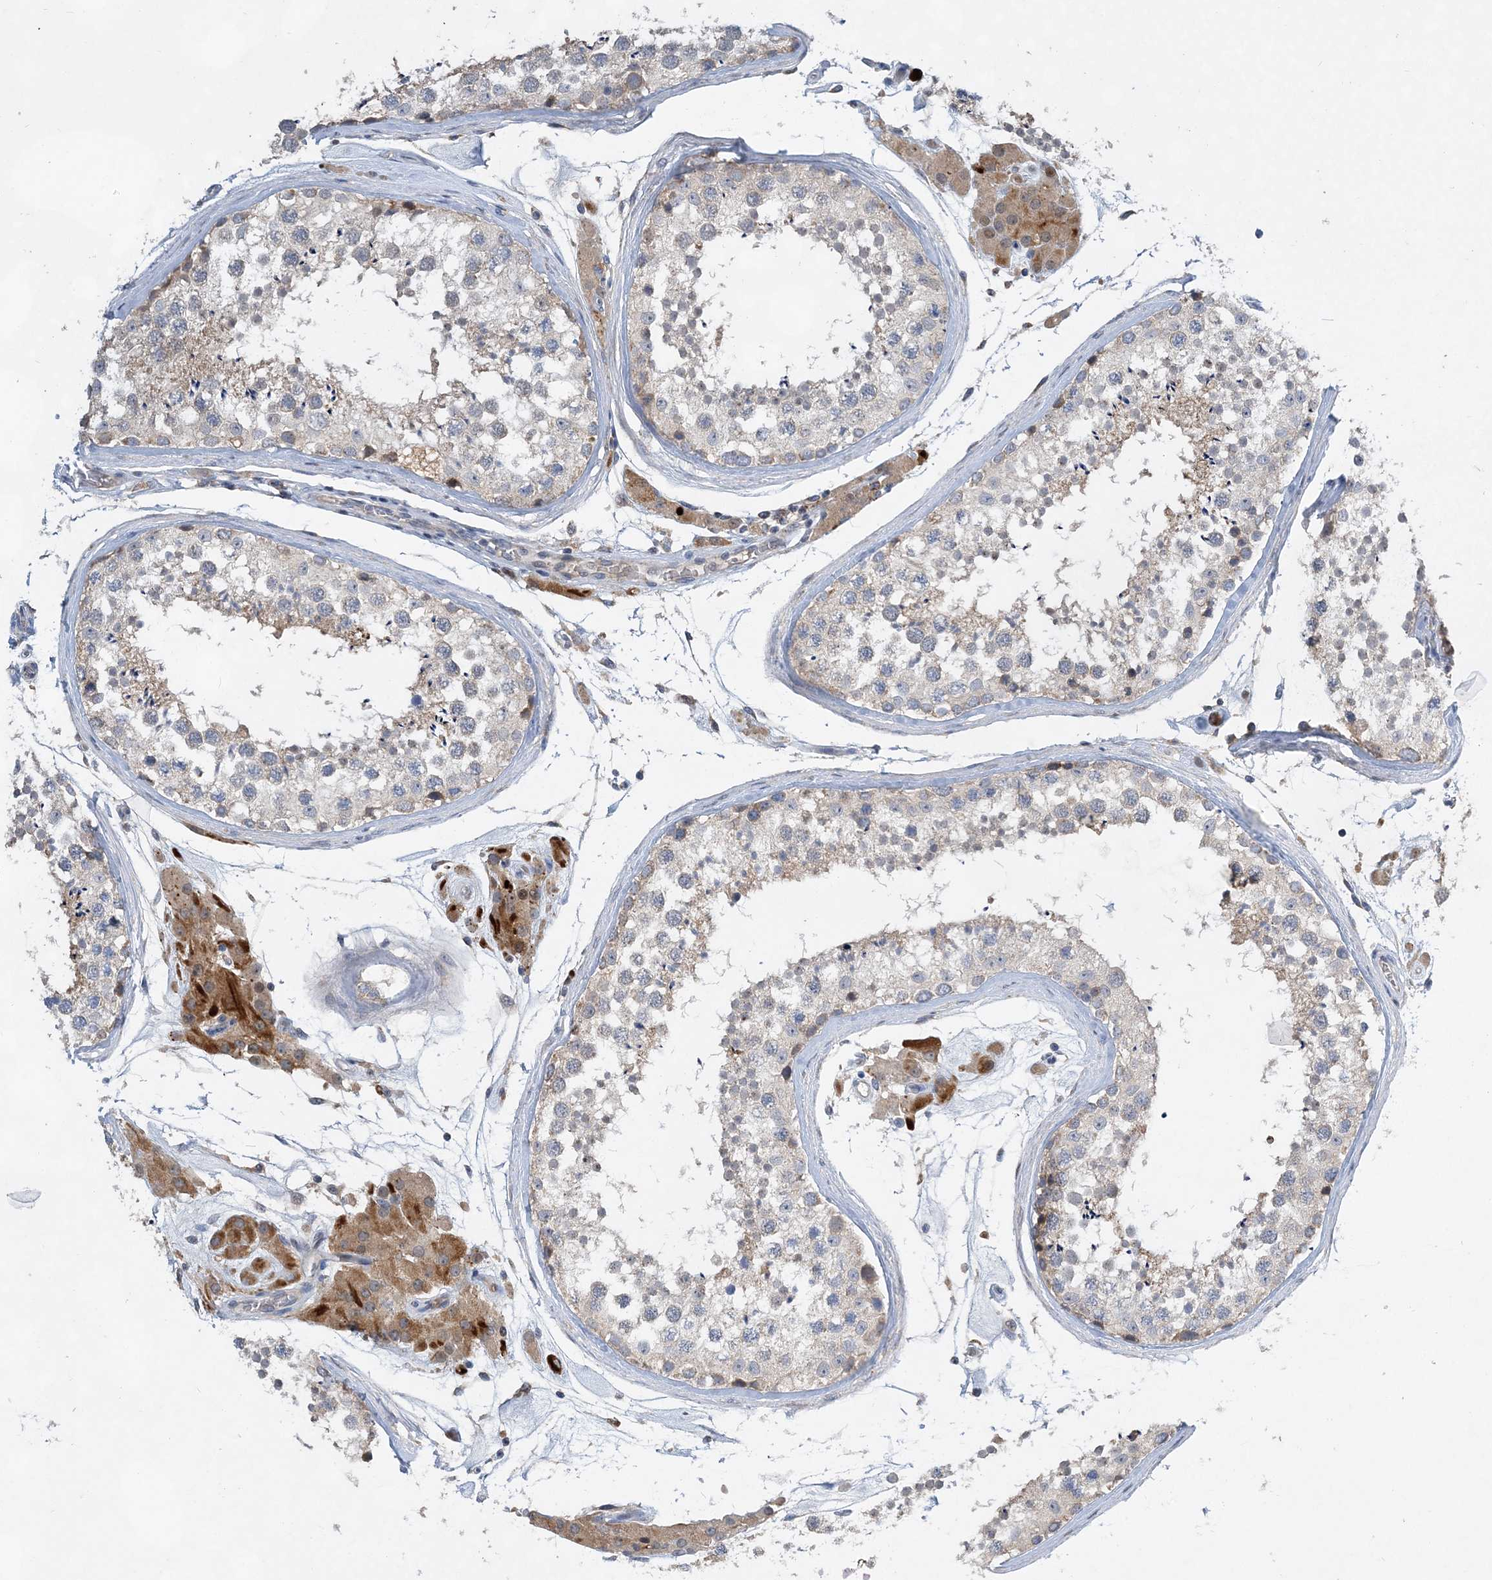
{"staining": {"intensity": "negative", "quantity": "none", "location": "none"}, "tissue": "testis", "cell_type": "Cells in seminiferous ducts", "image_type": "normal", "snomed": [{"axis": "morphology", "description": "Normal tissue, NOS"}, {"axis": "topography", "description": "Testis"}], "caption": "An immunohistochemistry (IHC) photomicrograph of normal testis is shown. There is no staining in cells in seminiferous ducts of testis. (DAB immunohistochemistry (IHC) visualized using brightfield microscopy, high magnification).", "gene": "TRAPPC13", "patient": {"sex": "male", "age": 46}}